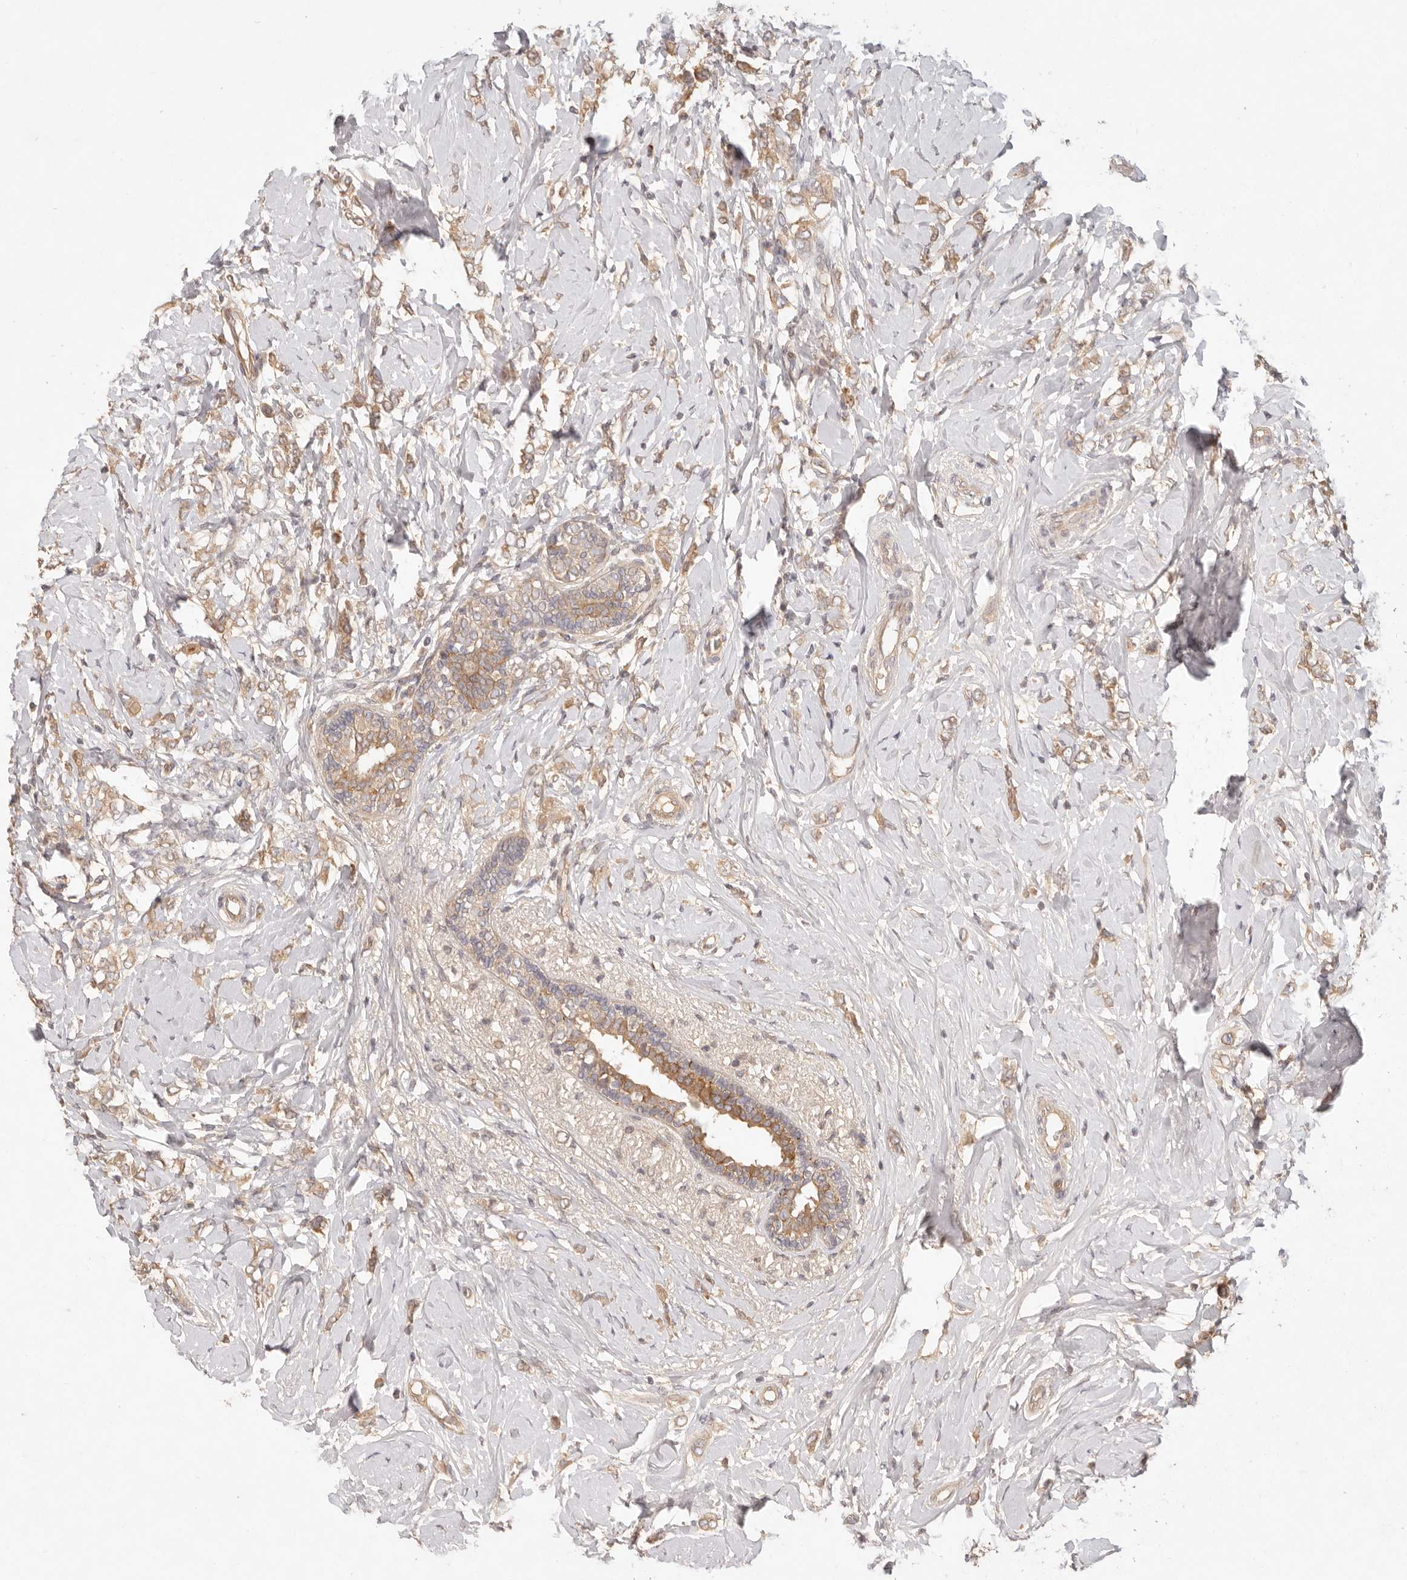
{"staining": {"intensity": "moderate", "quantity": ">75%", "location": "cytoplasmic/membranous"}, "tissue": "breast cancer", "cell_type": "Tumor cells", "image_type": "cancer", "snomed": [{"axis": "morphology", "description": "Normal tissue, NOS"}, {"axis": "morphology", "description": "Lobular carcinoma"}, {"axis": "topography", "description": "Breast"}], "caption": "DAB immunohistochemical staining of human breast cancer (lobular carcinoma) reveals moderate cytoplasmic/membranous protein staining in about >75% of tumor cells. The staining is performed using DAB (3,3'-diaminobenzidine) brown chromogen to label protein expression. The nuclei are counter-stained blue using hematoxylin.", "gene": "PPP1R3B", "patient": {"sex": "female", "age": 47}}